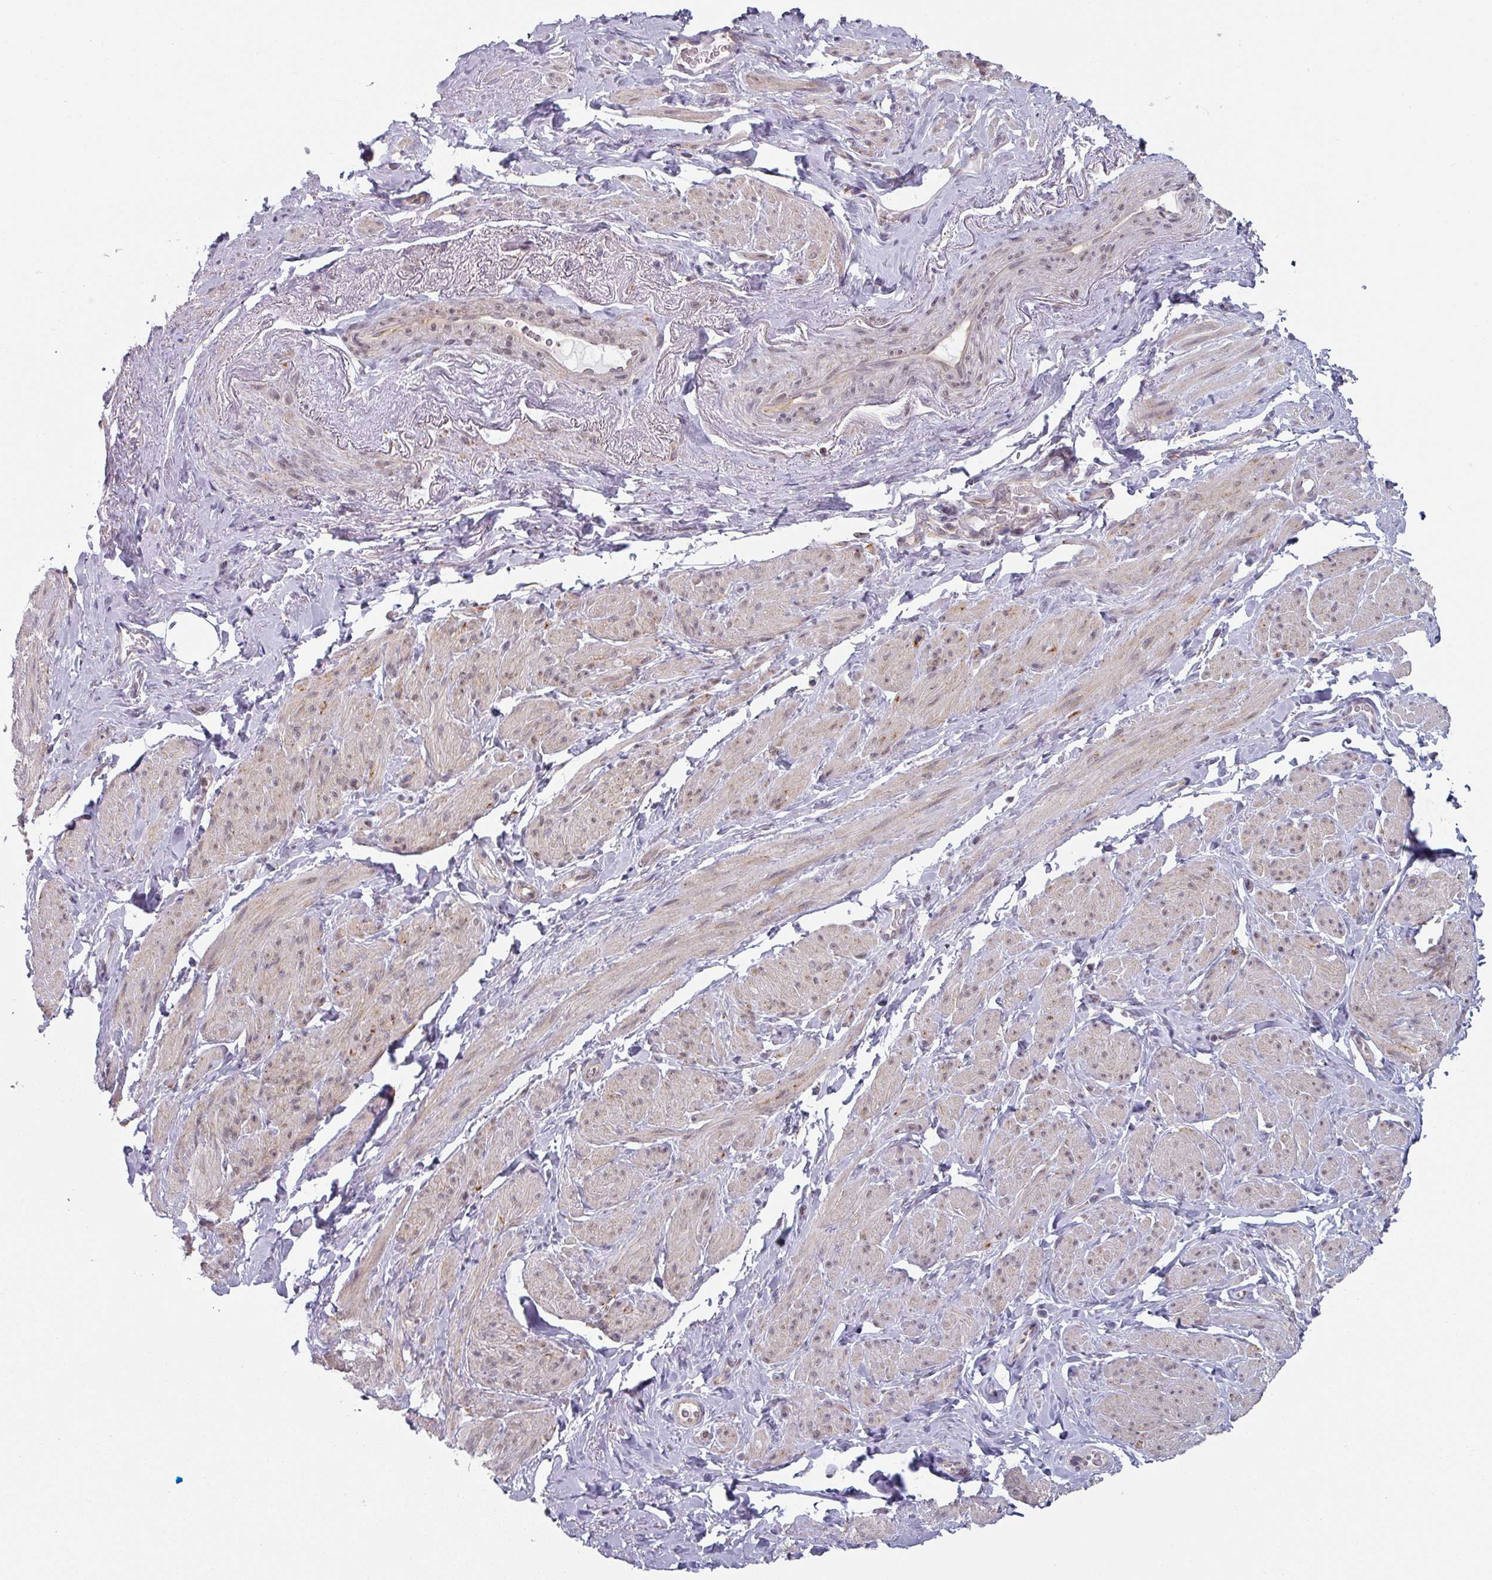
{"staining": {"intensity": "weak", "quantity": "25%-75%", "location": "cytoplasmic/membranous"}, "tissue": "smooth muscle", "cell_type": "Smooth muscle cells", "image_type": "normal", "snomed": [{"axis": "morphology", "description": "Normal tissue, NOS"}, {"axis": "topography", "description": "Smooth muscle"}, {"axis": "topography", "description": "Peripheral nerve tissue"}], "caption": "Smooth muscle cells reveal low levels of weak cytoplasmic/membranous positivity in approximately 25%-75% of cells in normal smooth muscle.", "gene": "TAPT1", "patient": {"sex": "male", "age": 69}}